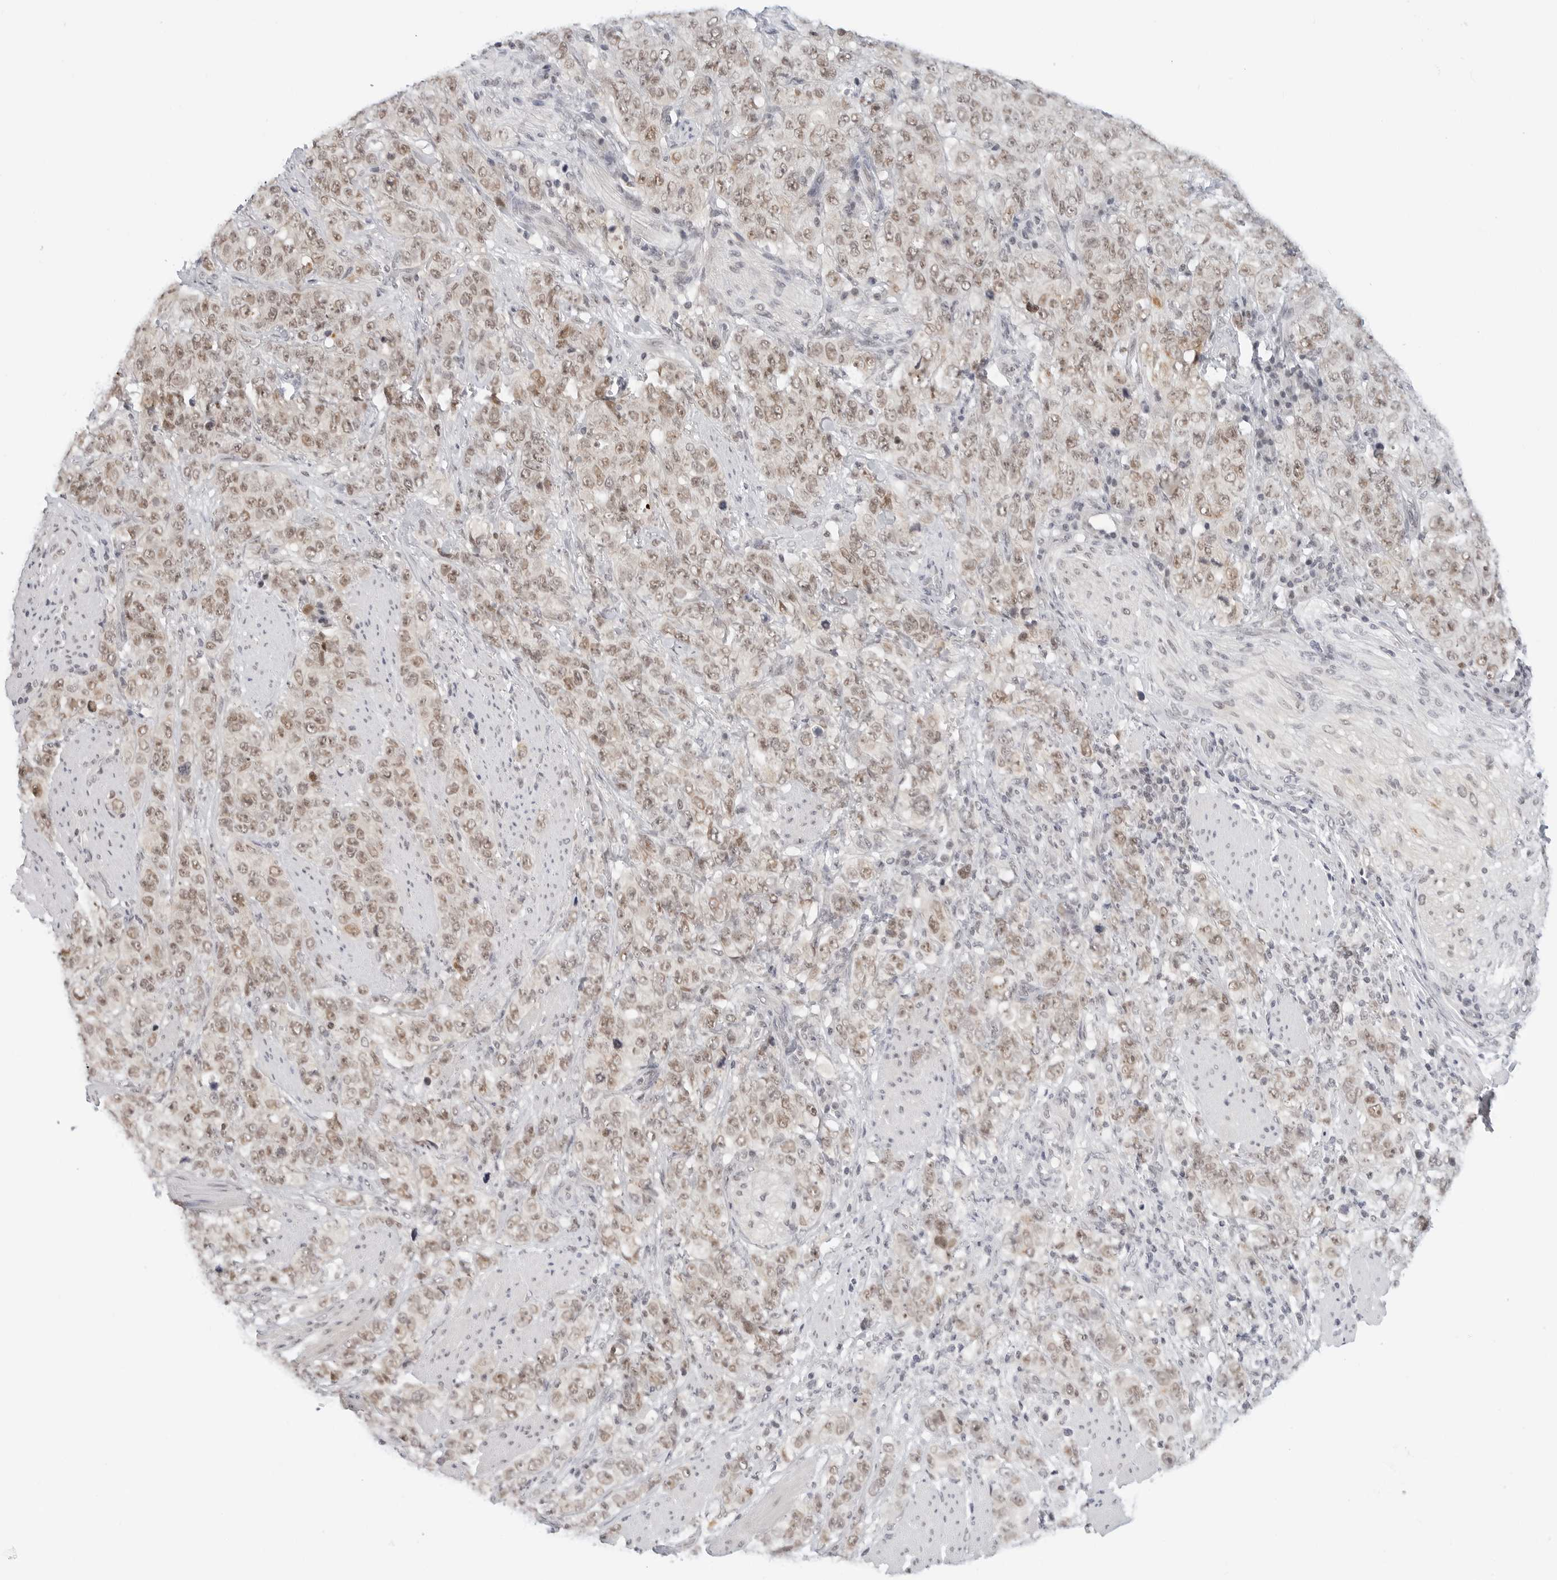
{"staining": {"intensity": "moderate", "quantity": ">75%", "location": "nuclear"}, "tissue": "stomach cancer", "cell_type": "Tumor cells", "image_type": "cancer", "snomed": [{"axis": "morphology", "description": "Adenocarcinoma, NOS"}, {"axis": "topography", "description": "Stomach"}], "caption": "Immunohistochemical staining of adenocarcinoma (stomach) displays medium levels of moderate nuclear positivity in about >75% of tumor cells.", "gene": "TSEN2", "patient": {"sex": "male", "age": 48}}